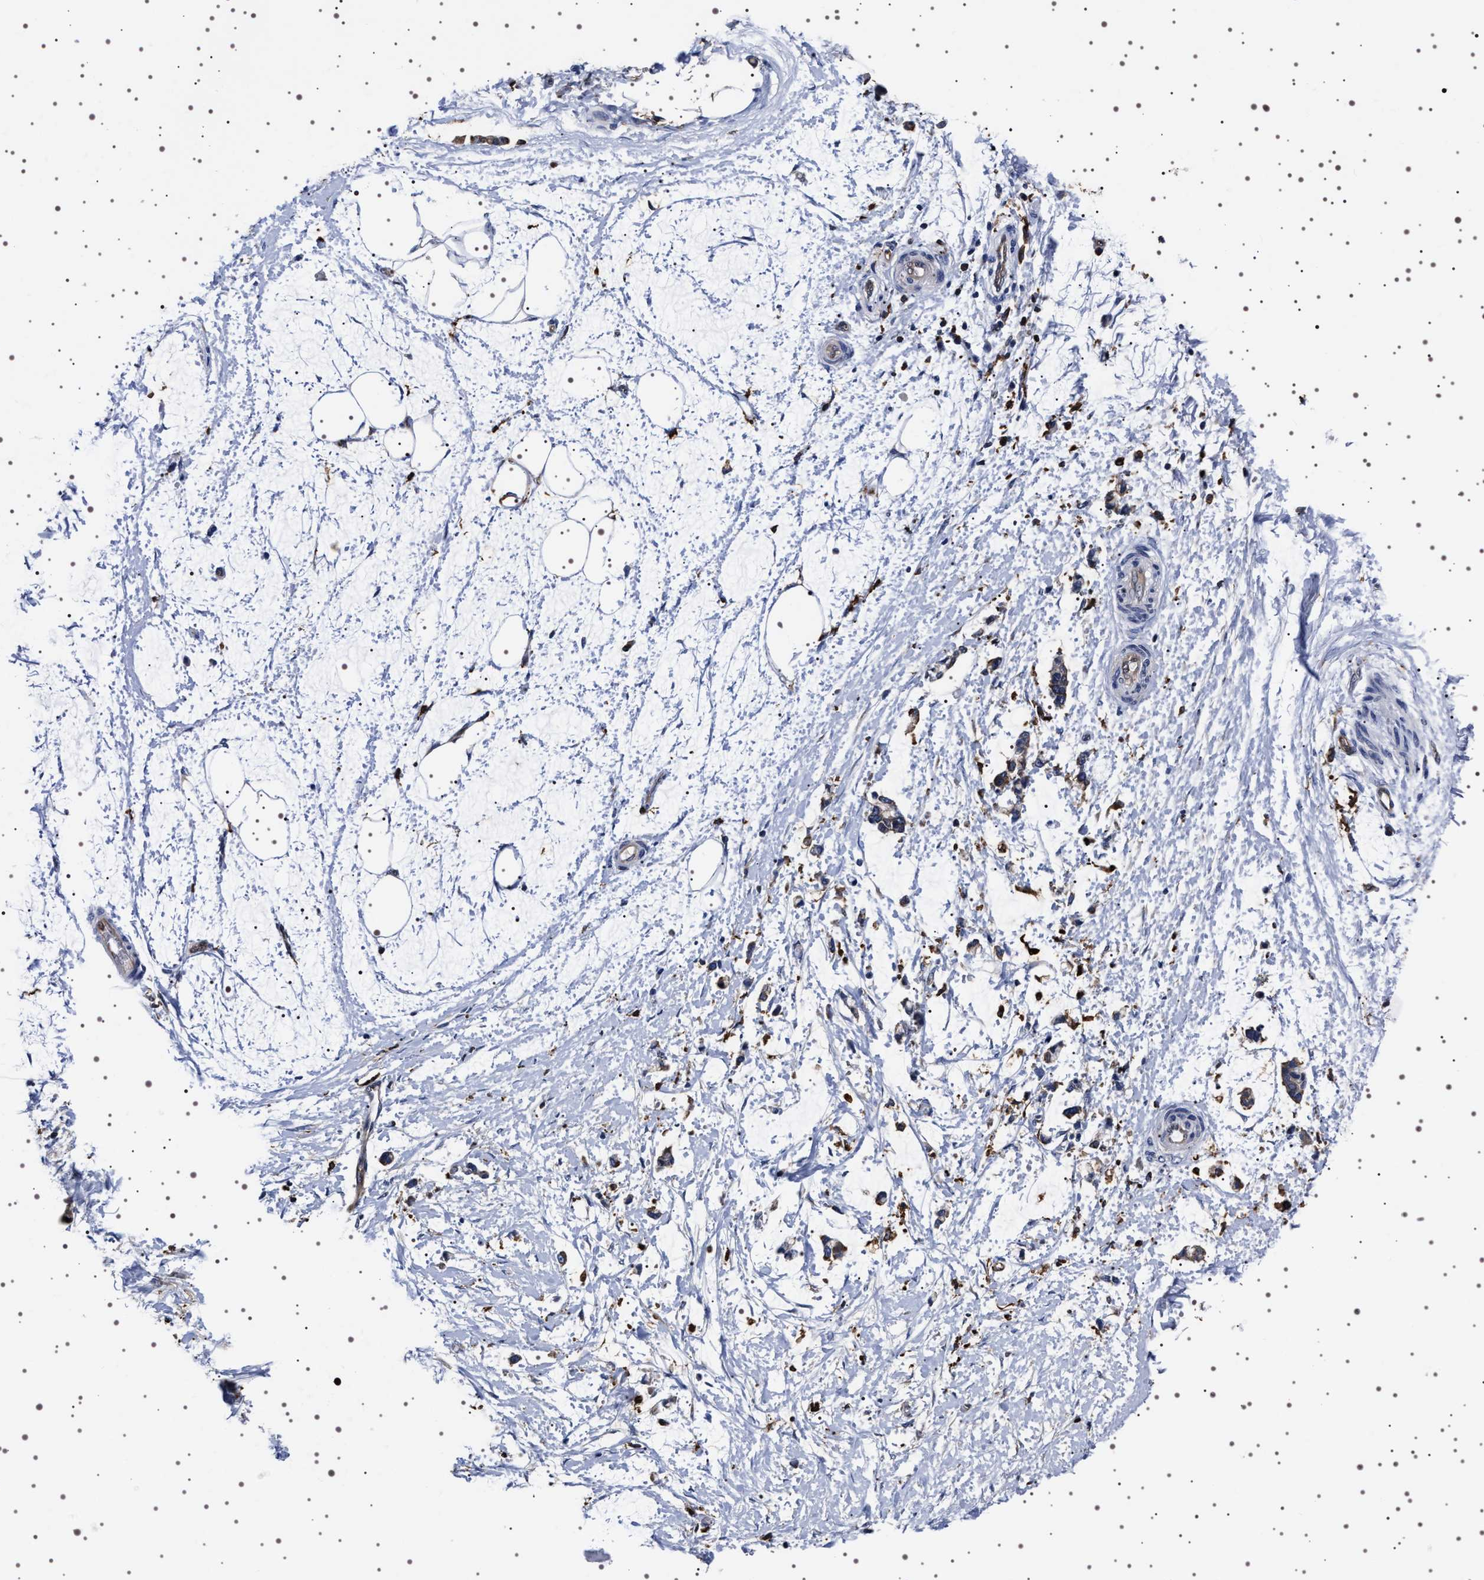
{"staining": {"intensity": "moderate", "quantity": ">75%", "location": "cytoplasmic/membranous"}, "tissue": "adipose tissue", "cell_type": "Adipocytes", "image_type": "normal", "snomed": [{"axis": "morphology", "description": "Normal tissue, NOS"}, {"axis": "morphology", "description": "Adenocarcinoma, NOS"}, {"axis": "topography", "description": "Colon"}, {"axis": "topography", "description": "Peripheral nerve tissue"}], "caption": "Adipose tissue stained for a protein (brown) displays moderate cytoplasmic/membranous positive expression in approximately >75% of adipocytes.", "gene": "DARS1", "patient": {"sex": "male", "age": 14}}